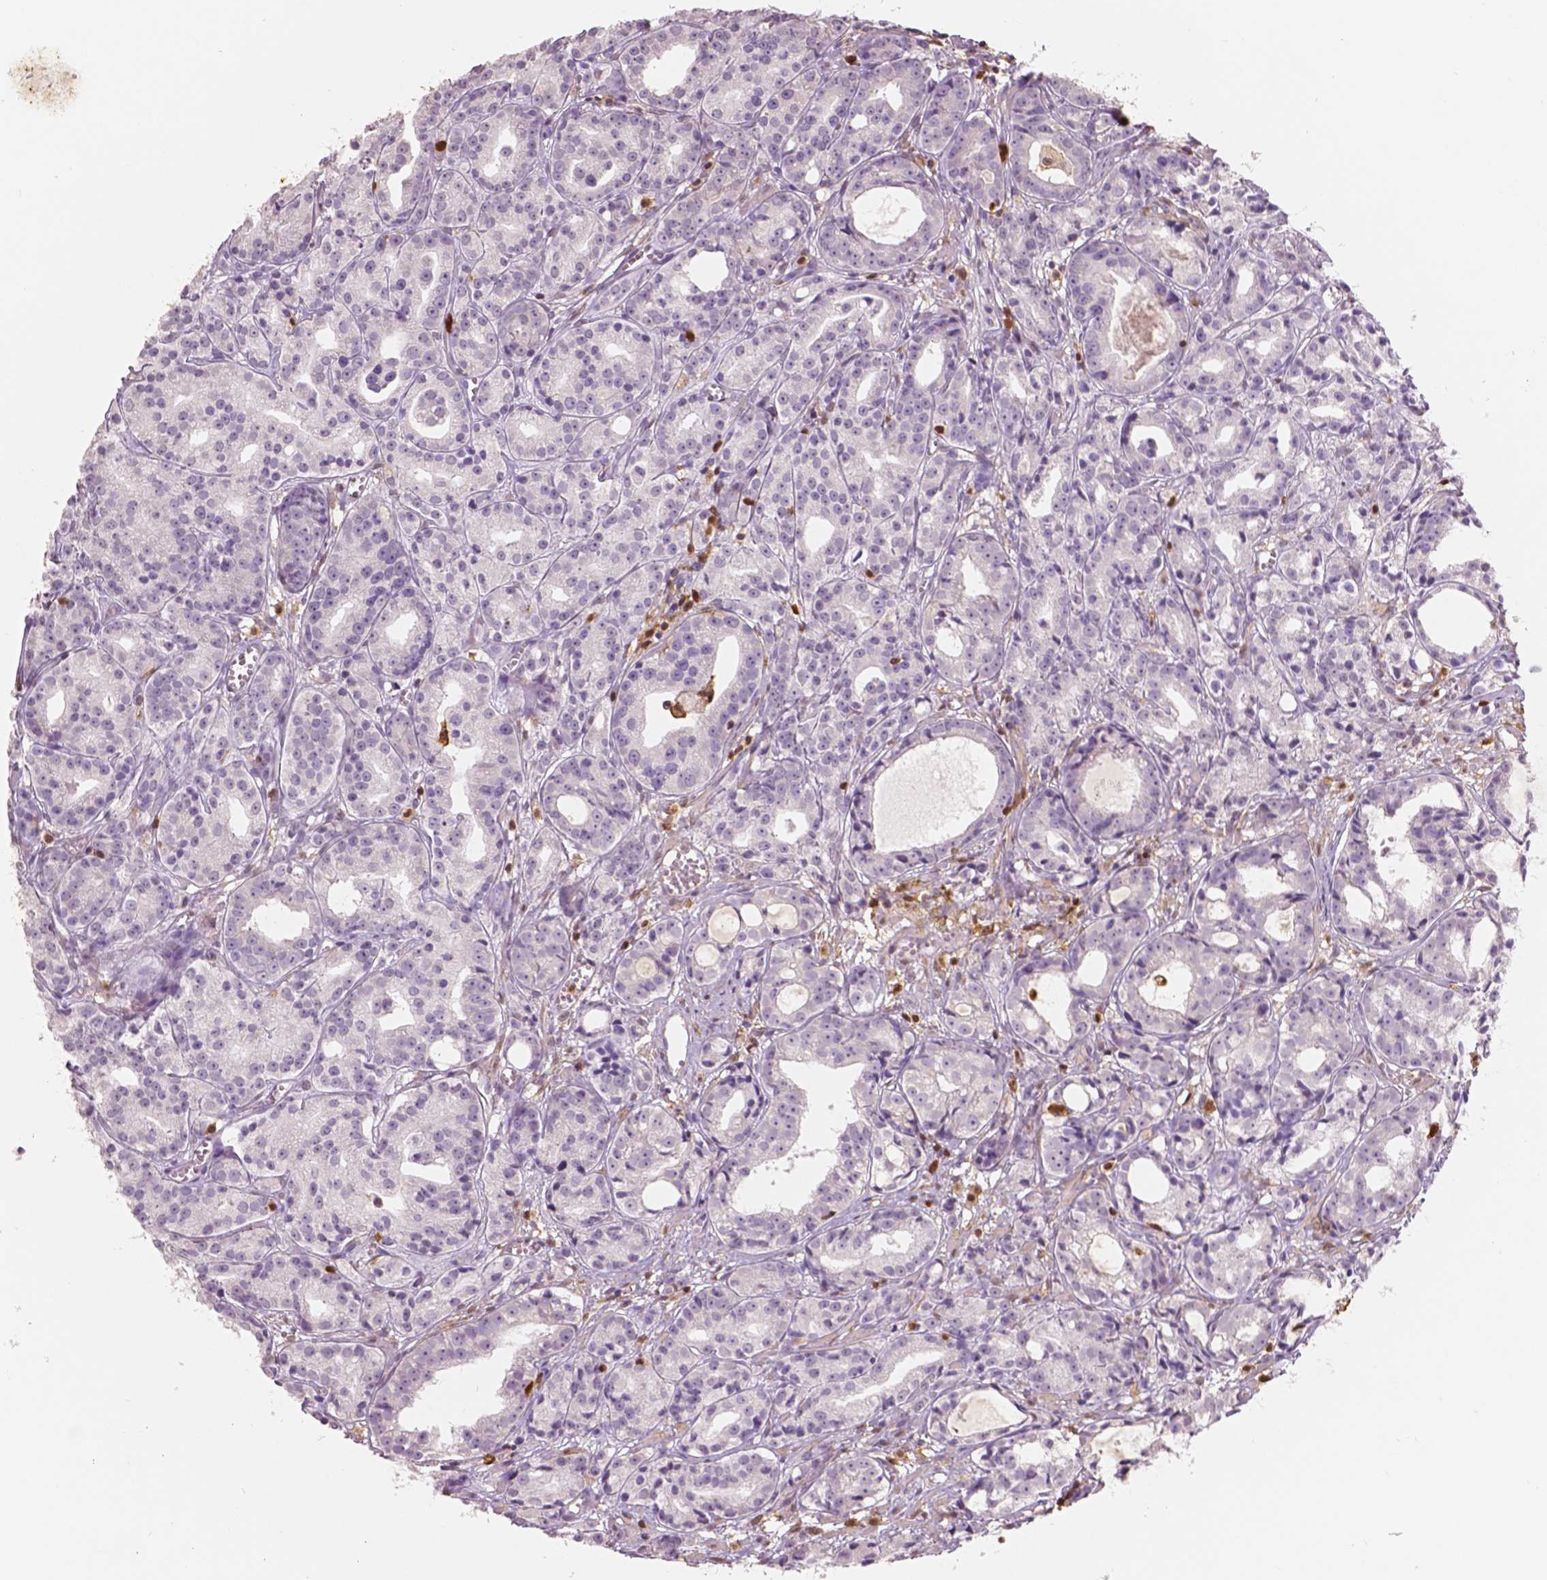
{"staining": {"intensity": "negative", "quantity": "none", "location": "none"}, "tissue": "prostate cancer", "cell_type": "Tumor cells", "image_type": "cancer", "snomed": [{"axis": "morphology", "description": "Adenocarcinoma, Medium grade"}, {"axis": "topography", "description": "Prostate"}], "caption": "Photomicrograph shows no significant protein staining in tumor cells of prostate medium-grade adenocarcinoma.", "gene": "S100A4", "patient": {"sex": "male", "age": 74}}